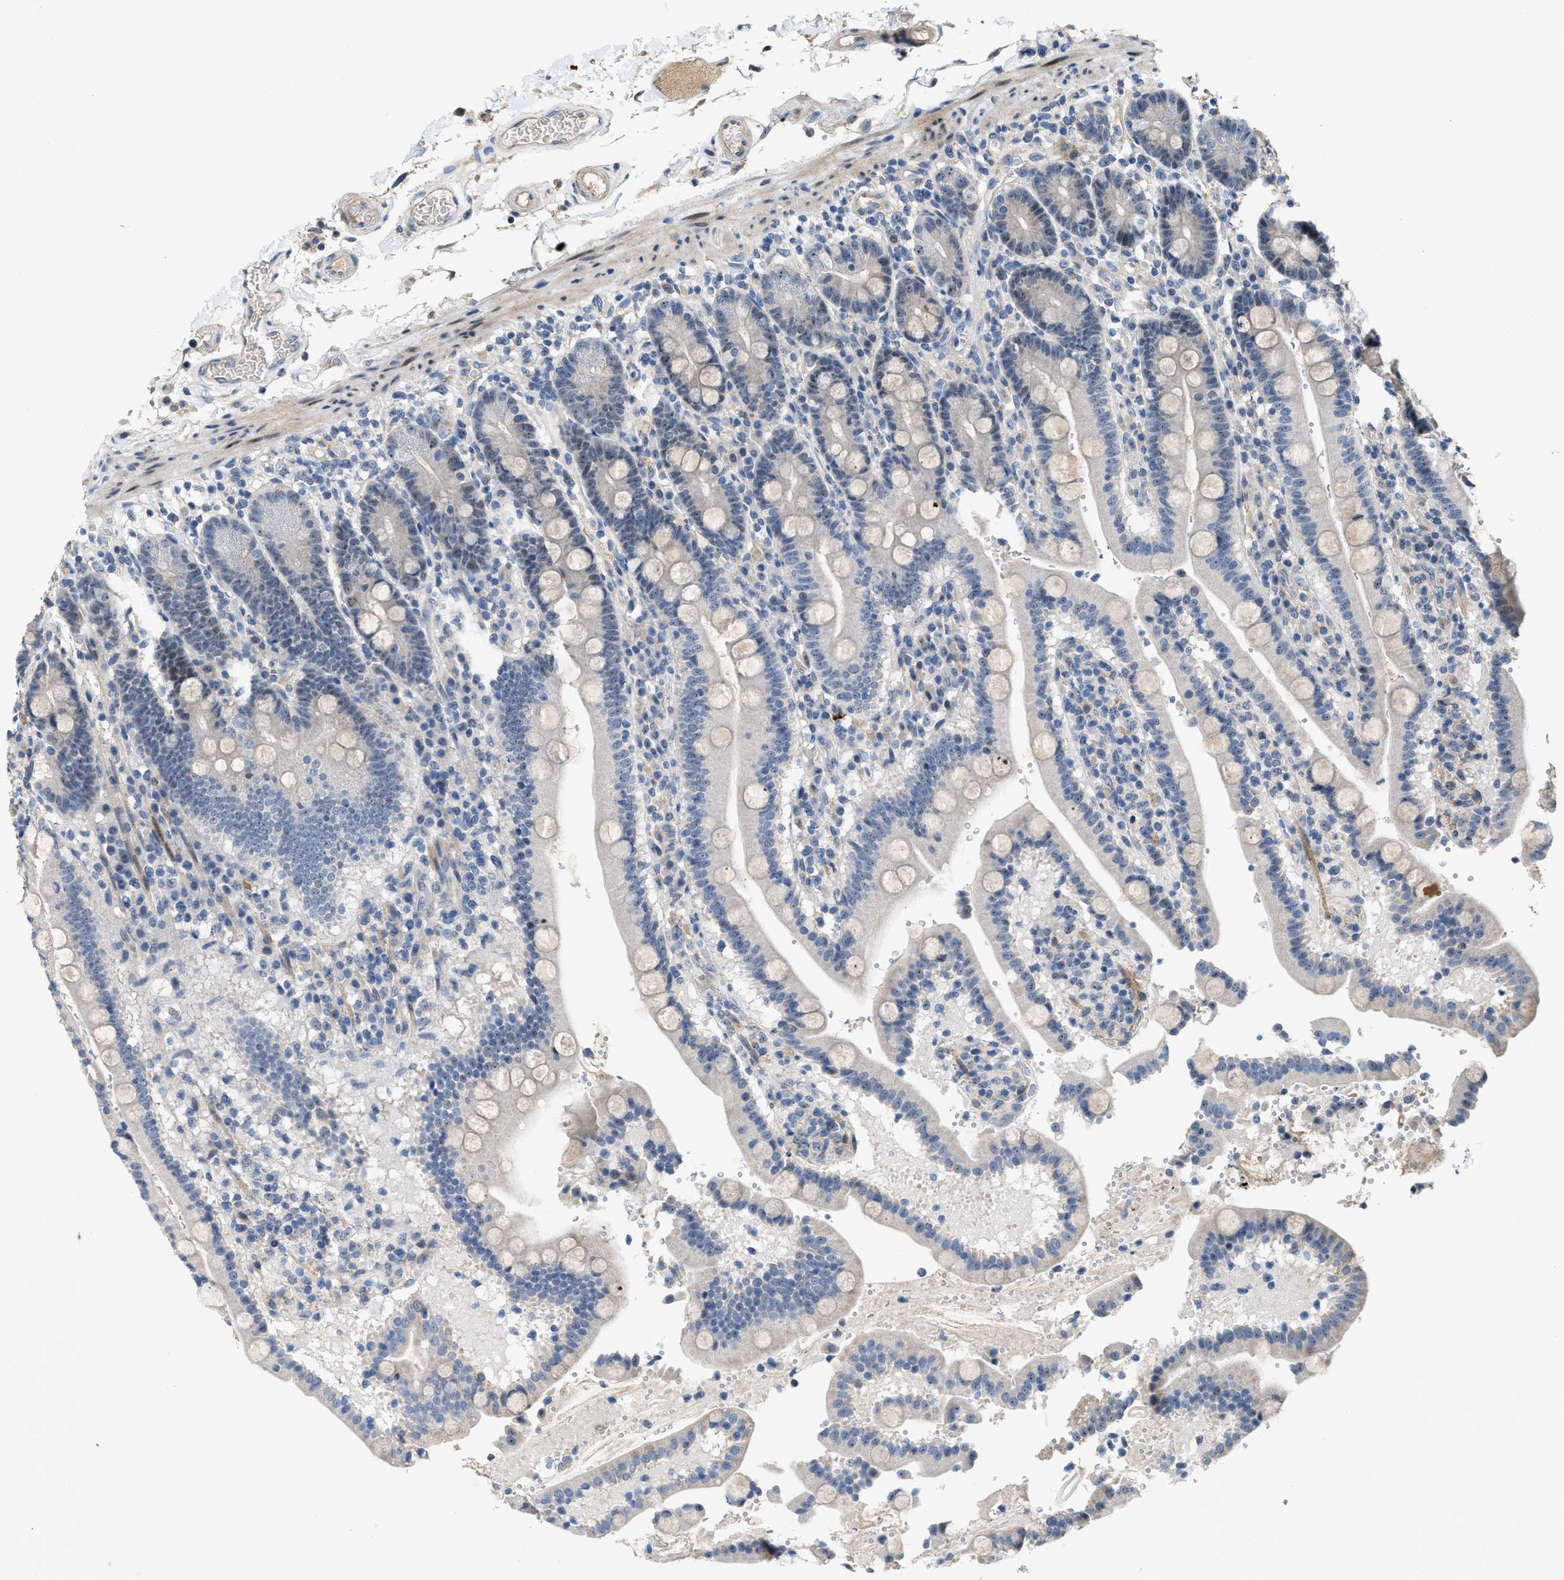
{"staining": {"intensity": "weak", "quantity": "25%-75%", "location": "nuclear"}, "tissue": "duodenum", "cell_type": "Glandular cells", "image_type": "normal", "snomed": [{"axis": "morphology", "description": "Normal tissue, NOS"}, {"axis": "topography", "description": "Small intestine, NOS"}], "caption": "The immunohistochemical stain highlights weak nuclear staining in glandular cells of normal duodenum.", "gene": "ZNF783", "patient": {"sex": "female", "age": 71}}